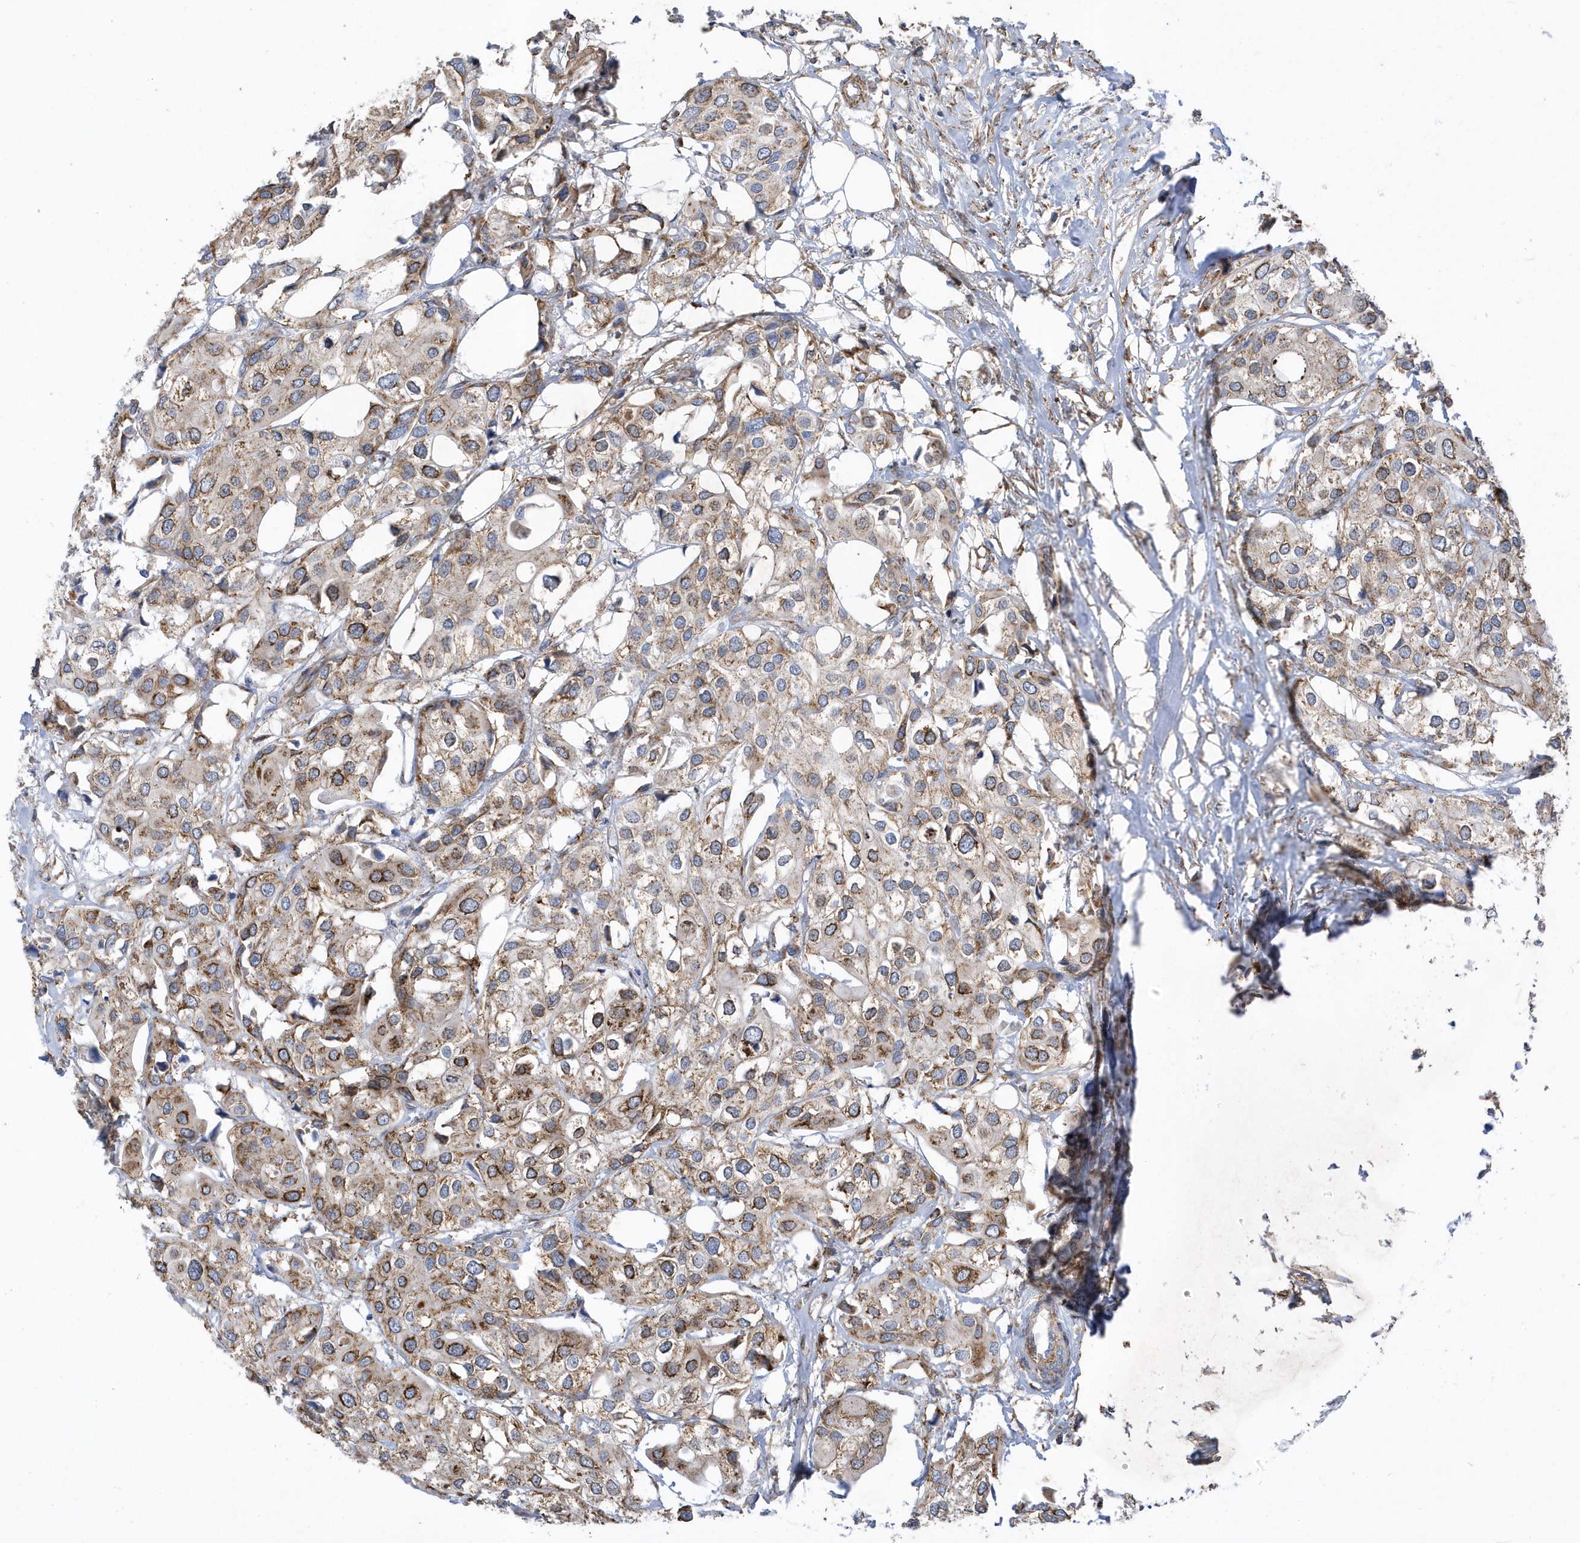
{"staining": {"intensity": "moderate", "quantity": ">75%", "location": "cytoplasmic/membranous"}, "tissue": "urothelial cancer", "cell_type": "Tumor cells", "image_type": "cancer", "snomed": [{"axis": "morphology", "description": "Urothelial carcinoma, High grade"}, {"axis": "topography", "description": "Urinary bladder"}], "caption": "Immunohistochemistry staining of urothelial cancer, which reveals medium levels of moderate cytoplasmic/membranous positivity in about >75% of tumor cells indicating moderate cytoplasmic/membranous protein positivity. The staining was performed using DAB (brown) for protein detection and nuclei were counterstained in hematoxylin (blue).", "gene": "HRH4", "patient": {"sex": "male", "age": 64}}